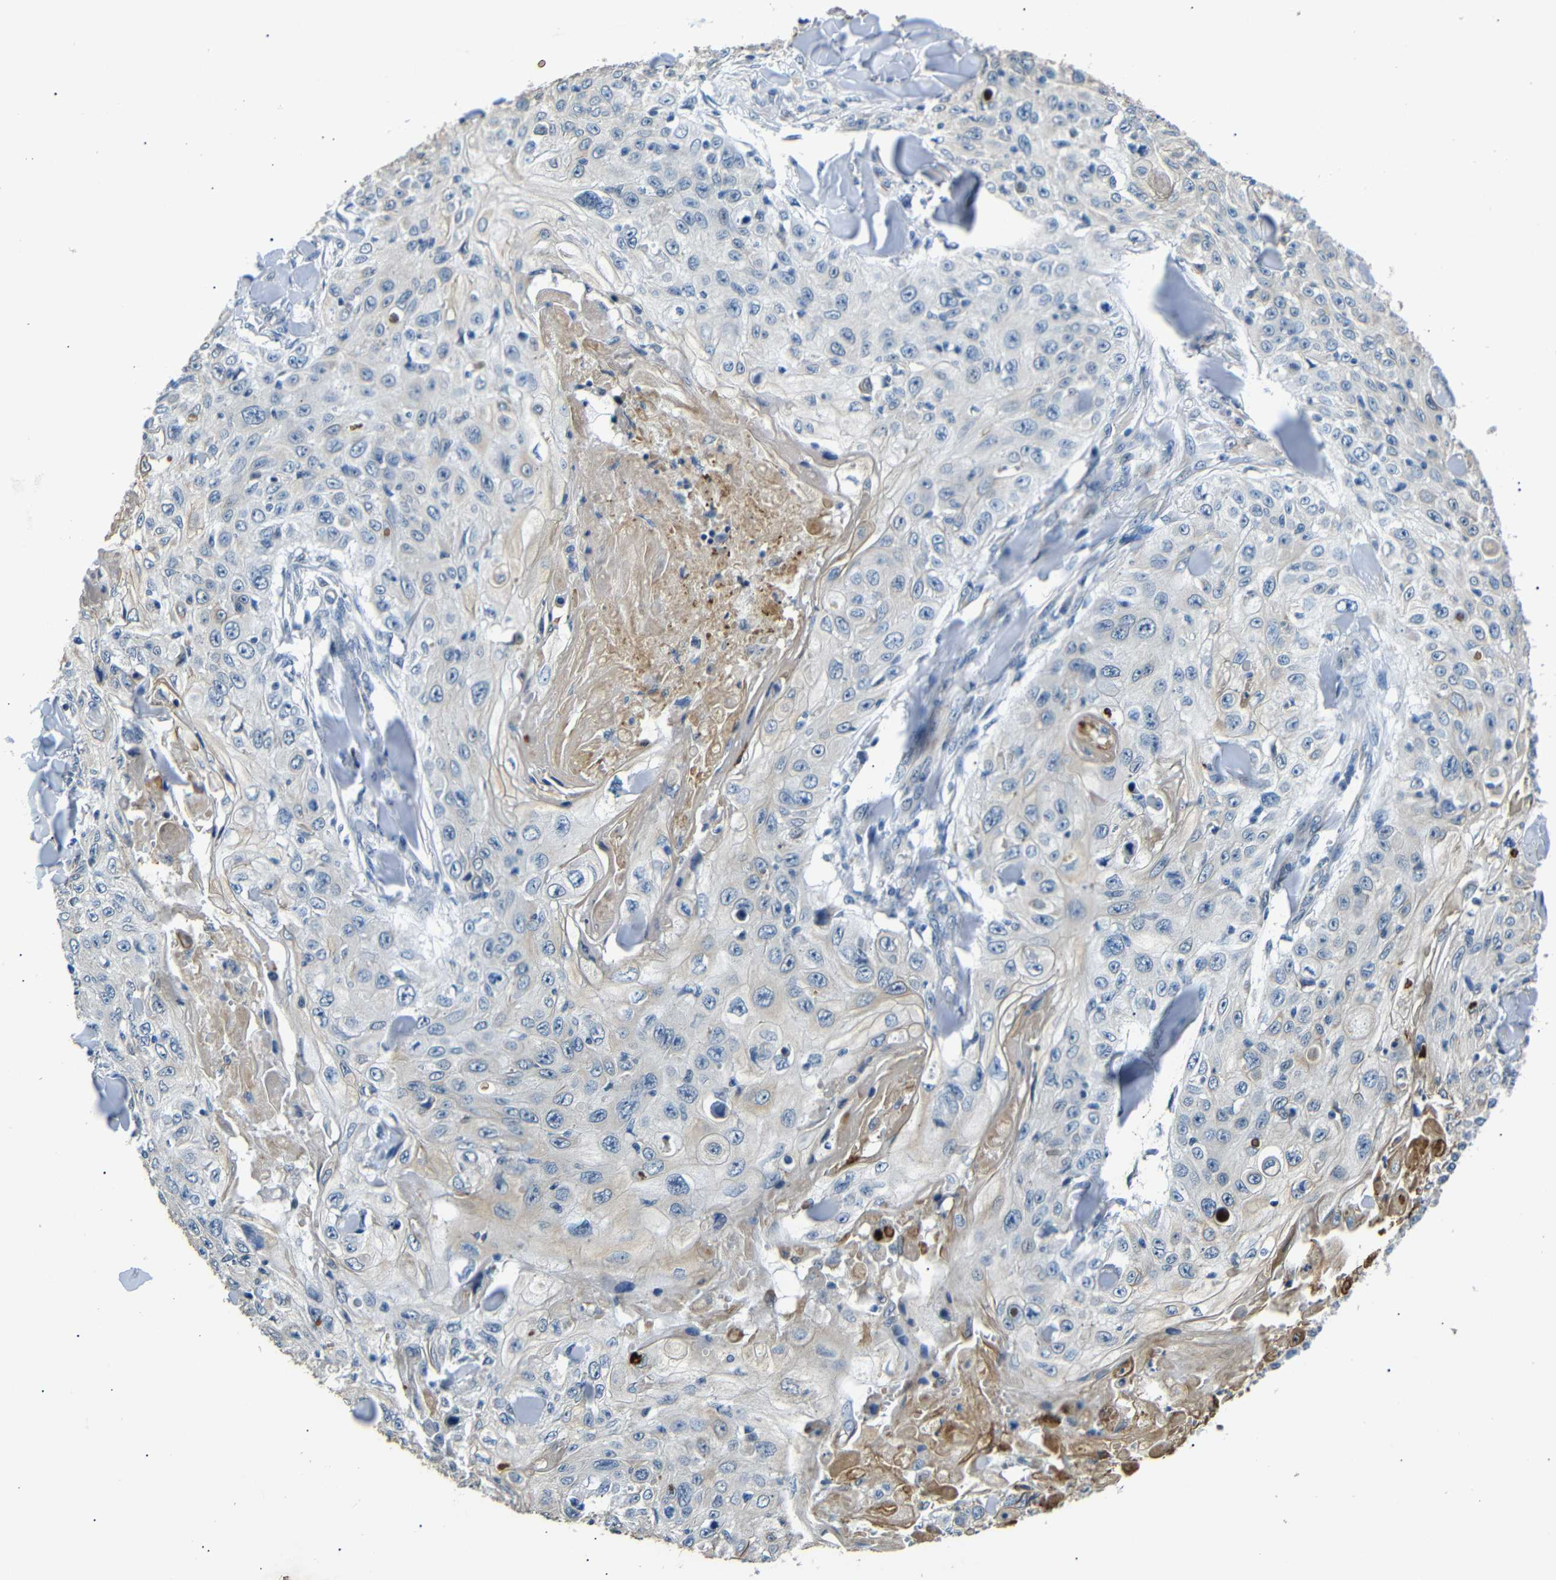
{"staining": {"intensity": "negative", "quantity": "none", "location": "none"}, "tissue": "skin cancer", "cell_type": "Tumor cells", "image_type": "cancer", "snomed": [{"axis": "morphology", "description": "Squamous cell carcinoma, NOS"}, {"axis": "topography", "description": "Skin"}], "caption": "High magnification brightfield microscopy of skin cancer stained with DAB (brown) and counterstained with hematoxylin (blue): tumor cells show no significant positivity.", "gene": "TAFA1", "patient": {"sex": "male", "age": 86}}